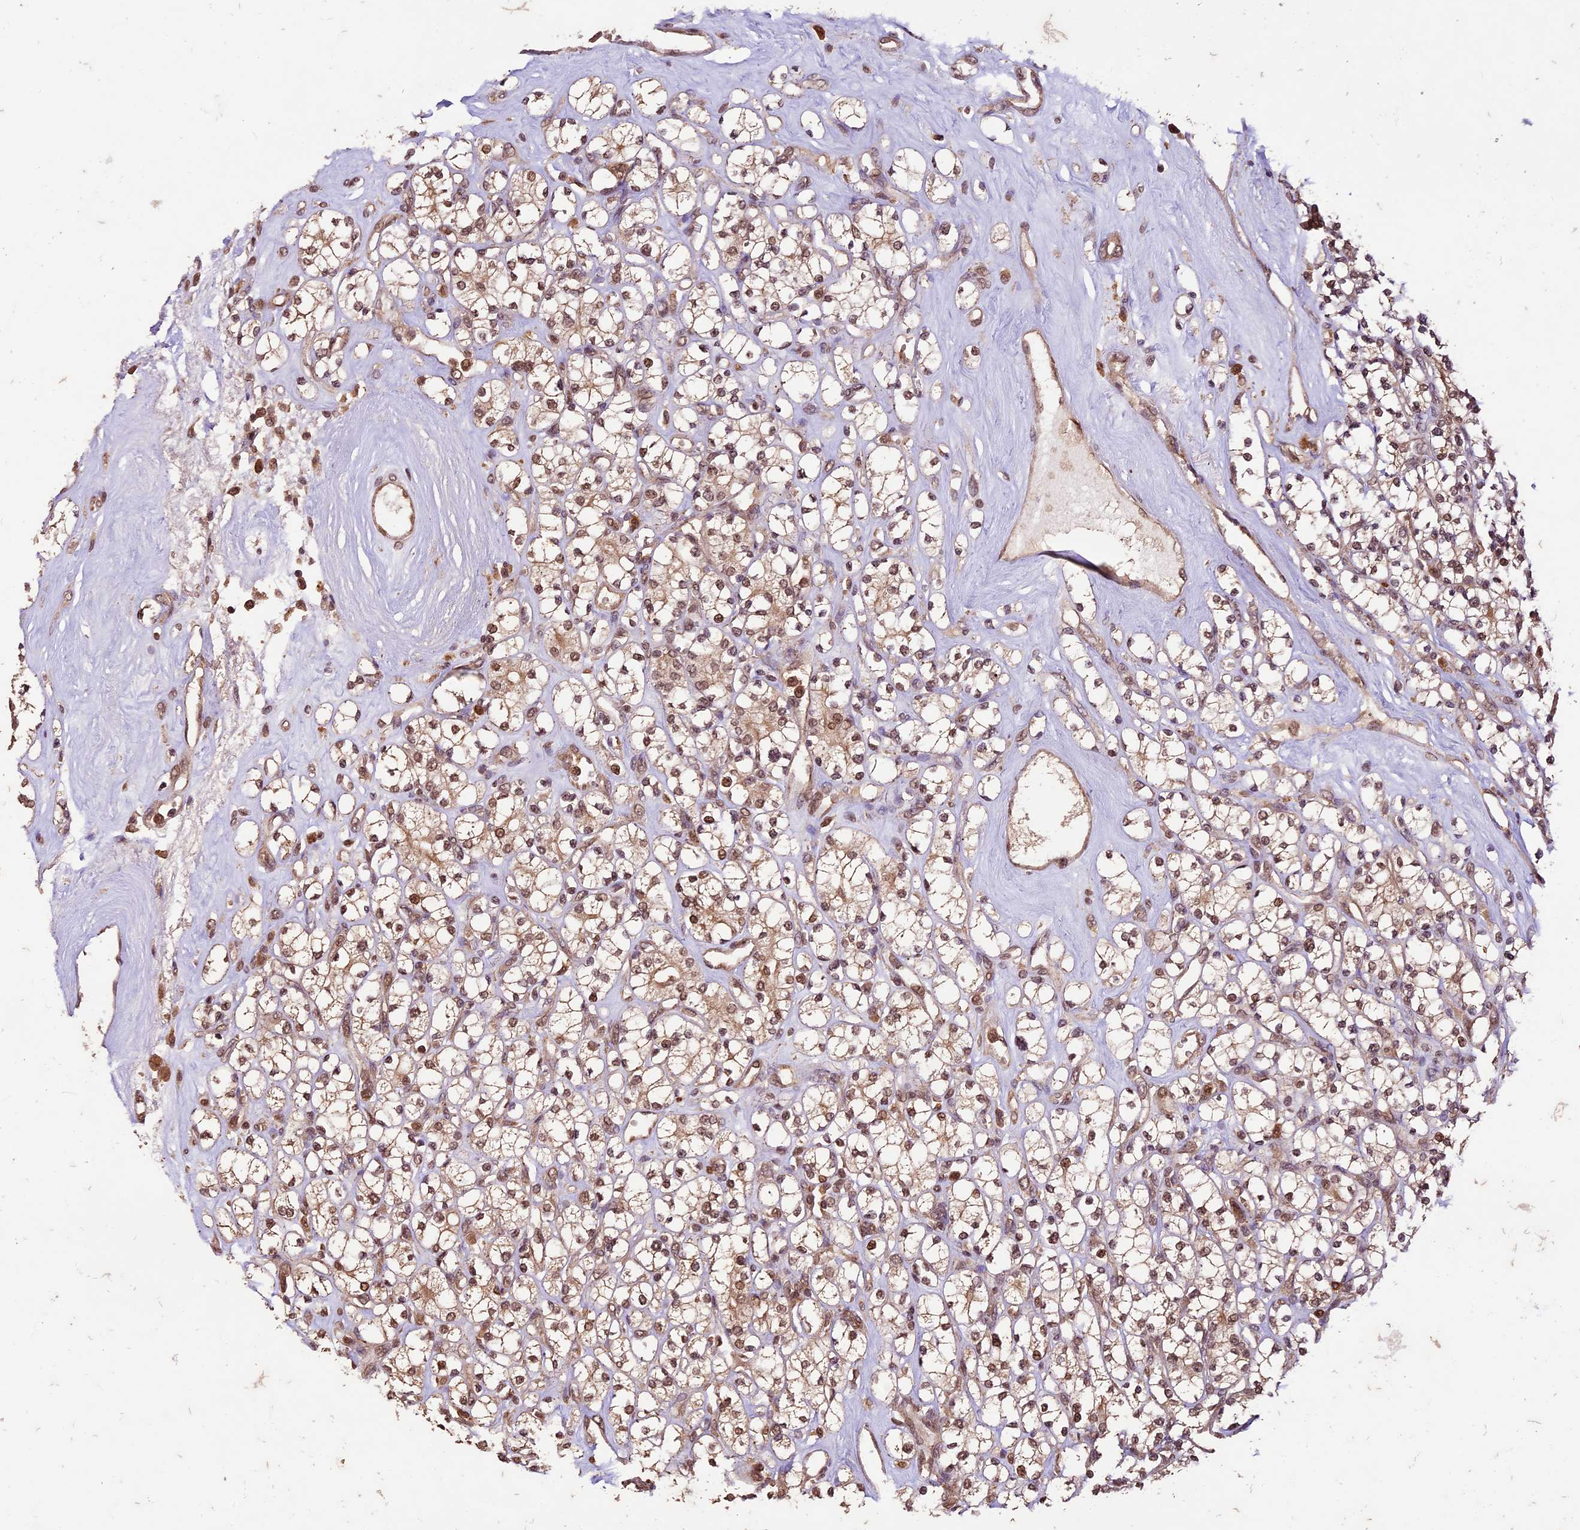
{"staining": {"intensity": "moderate", "quantity": ">75%", "location": "cytoplasmic/membranous,nuclear"}, "tissue": "renal cancer", "cell_type": "Tumor cells", "image_type": "cancer", "snomed": [{"axis": "morphology", "description": "Adenocarcinoma, NOS"}, {"axis": "topography", "description": "Kidney"}], "caption": "A medium amount of moderate cytoplasmic/membranous and nuclear staining is identified in about >75% of tumor cells in renal cancer tissue. (DAB IHC, brown staining for protein, blue staining for nuclei).", "gene": "CDKN2AIP", "patient": {"sex": "male", "age": 77}}